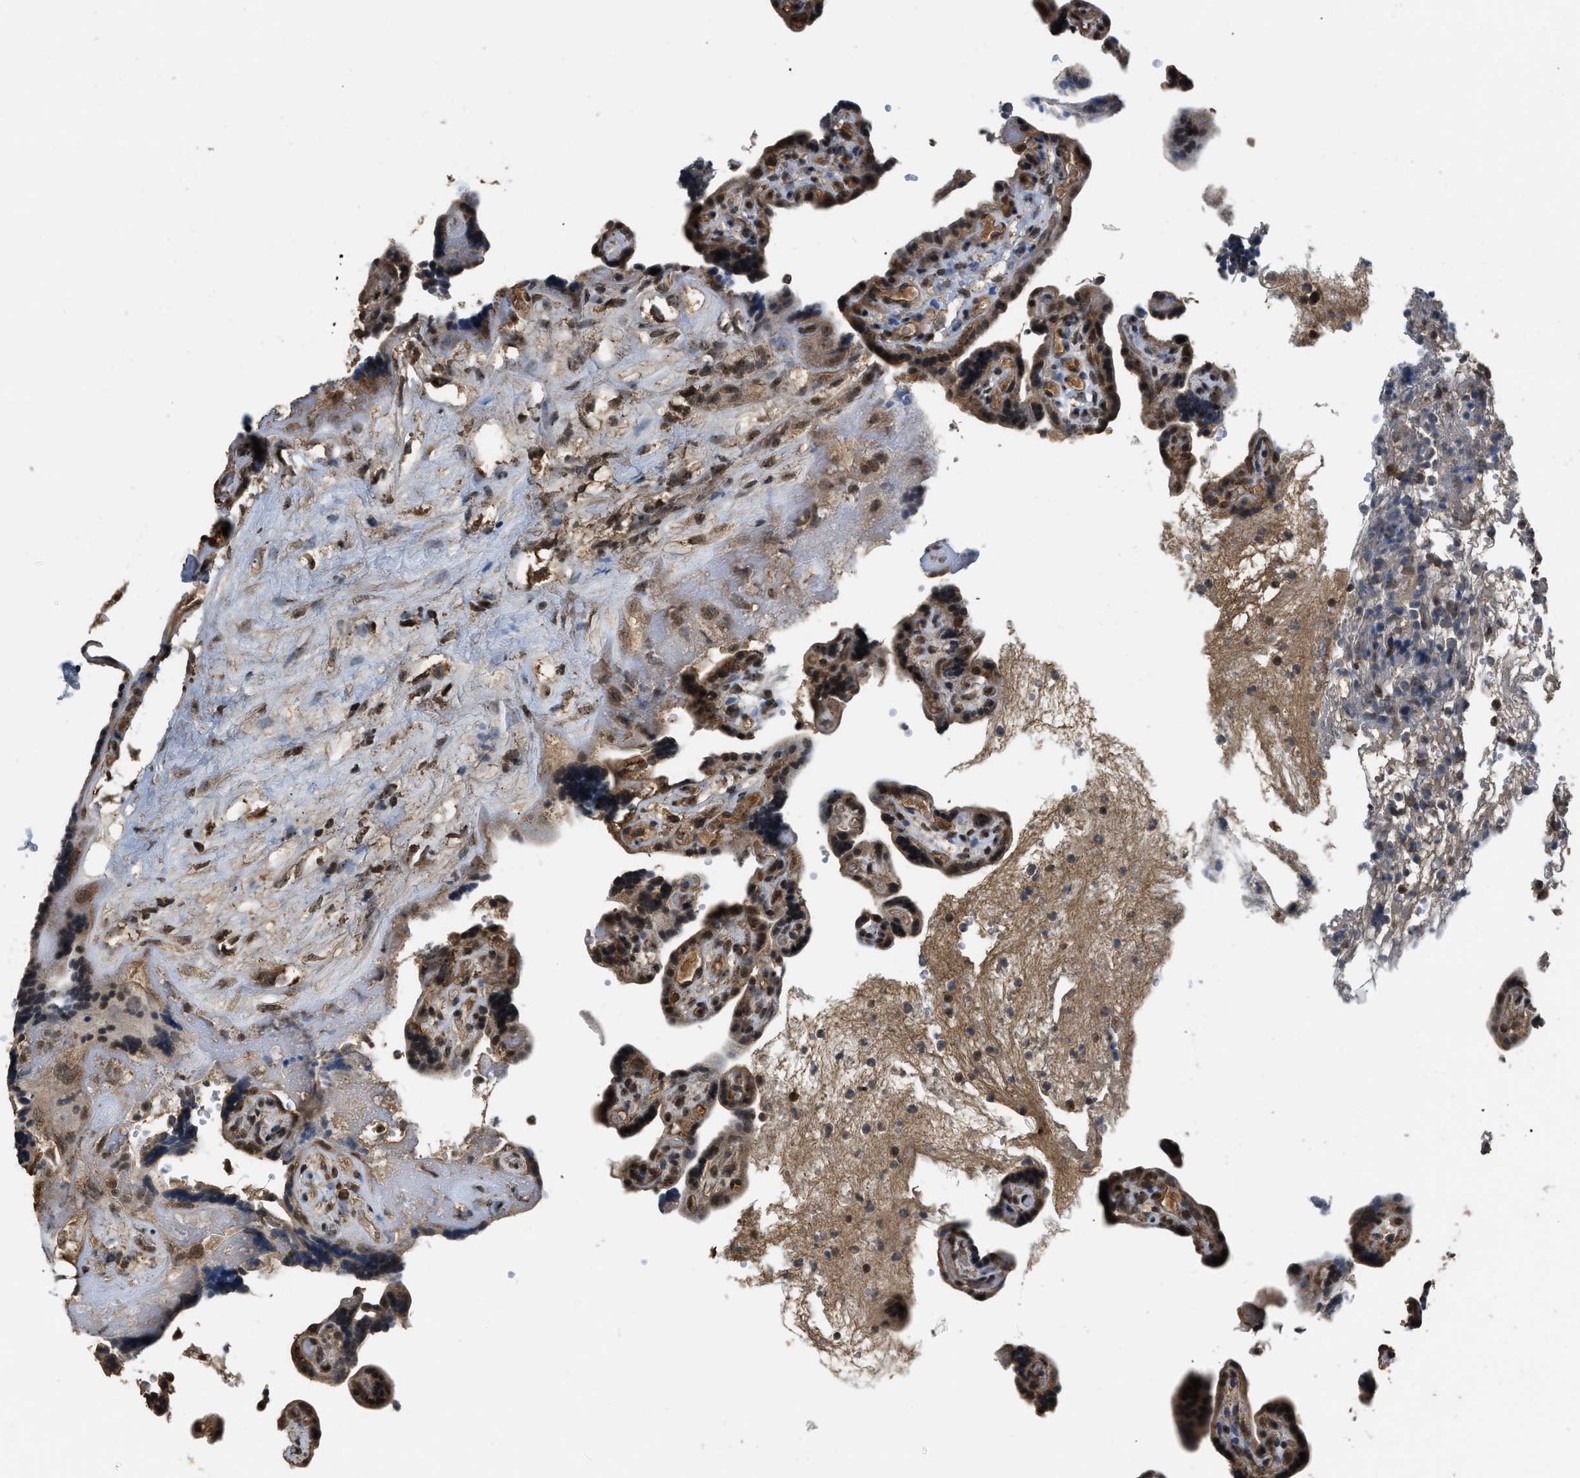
{"staining": {"intensity": "moderate", "quantity": ">75%", "location": "cytoplasmic/membranous"}, "tissue": "placenta", "cell_type": "Decidual cells", "image_type": "normal", "snomed": [{"axis": "morphology", "description": "Normal tissue, NOS"}, {"axis": "topography", "description": "Placenta"}], "caption": "IHC image of unremarkable human placenta stained for a protein (brown), which demonstrates medium levels of moderate cytoplasmic/membranous expression in approximately >75% of decidual cells.", "gene": "DENND6B", "patient": {"sex": "female", "age": 30}}